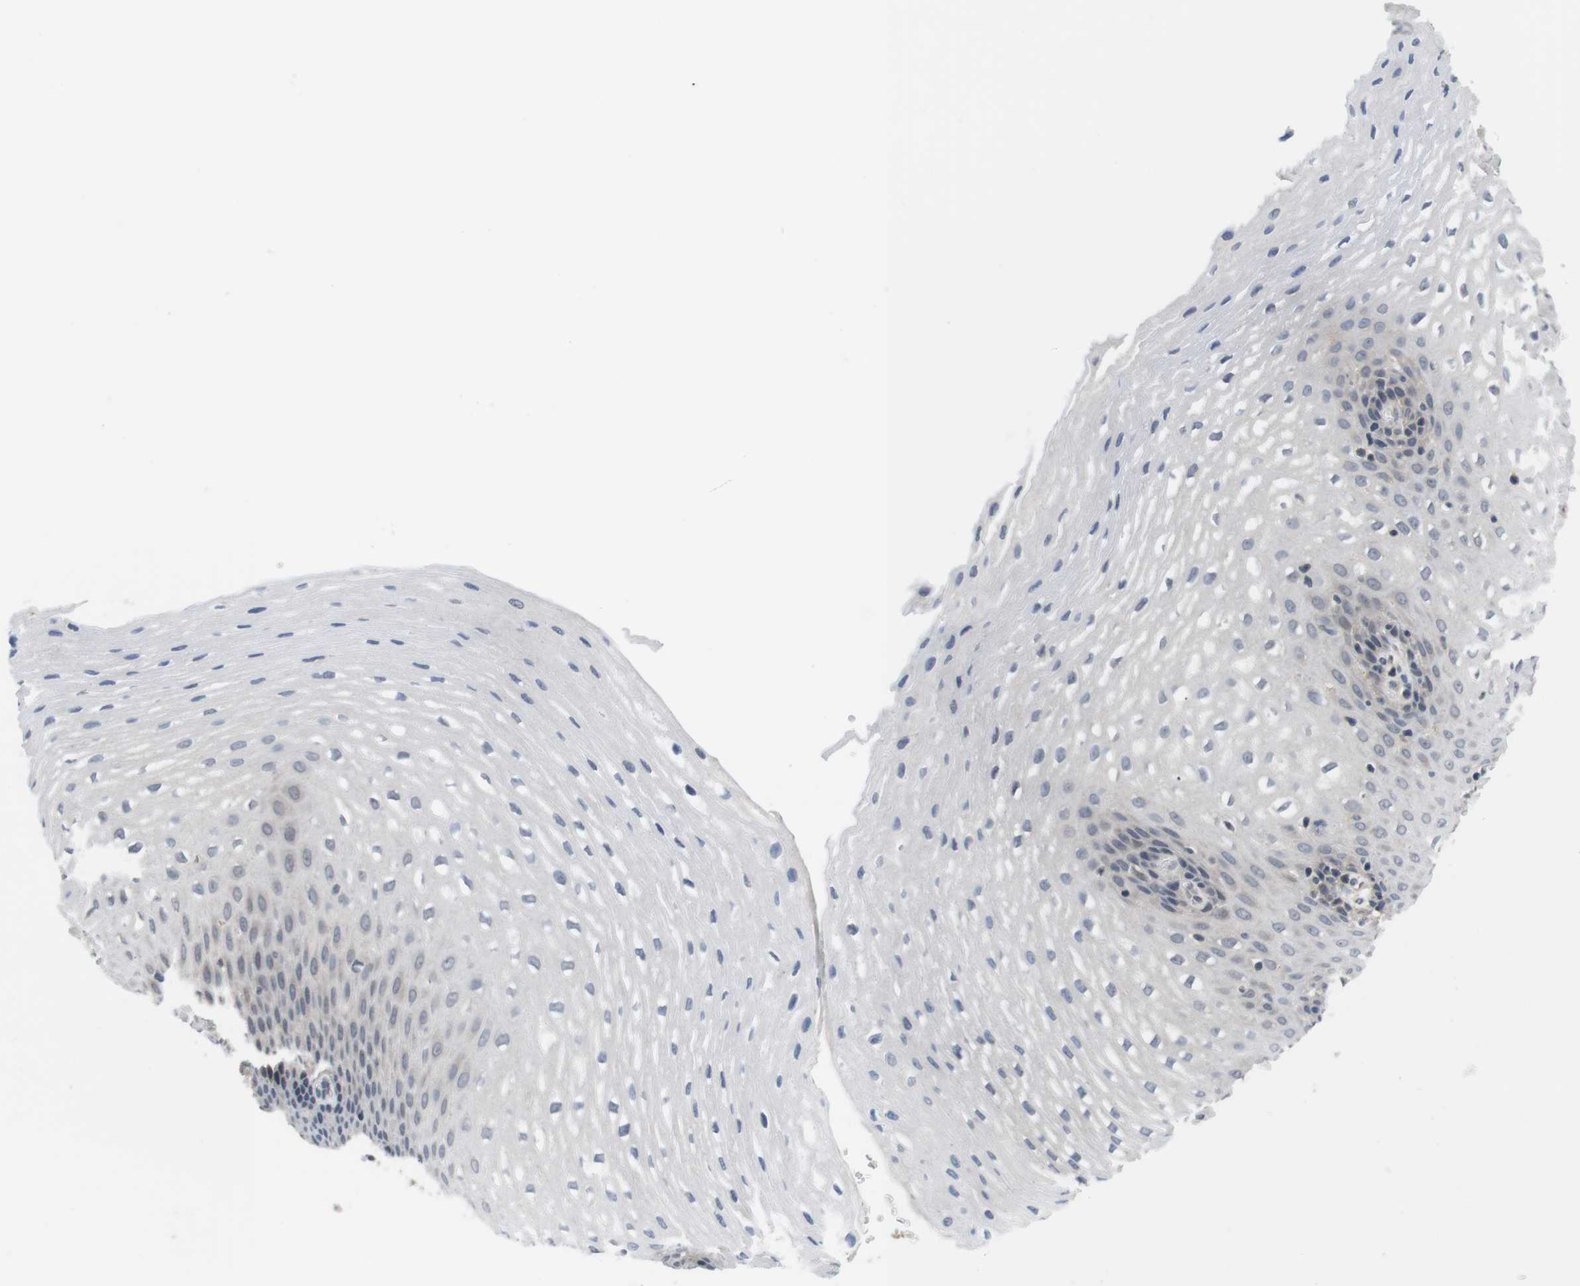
{"staining": {"intensity": "negative", "quantity": "none", "location": "none"}, "tissue": "esophagus", "cell_type": "Squamous epithelial cells", "image_type": "normal", "snomed": [{"axis": "morphology", "description": "Normal tissue, NOS"}, {"axis": "topography", "description": "Esophagus"}], "caption": "A histopathology image of esophagus stained for a protein reveals no brown staining in squamous epithelial cells. (IHC, brightfield microscopy, high magnification).", "gene": "FADD", "patient": {"sex": "male", "age": 48}}